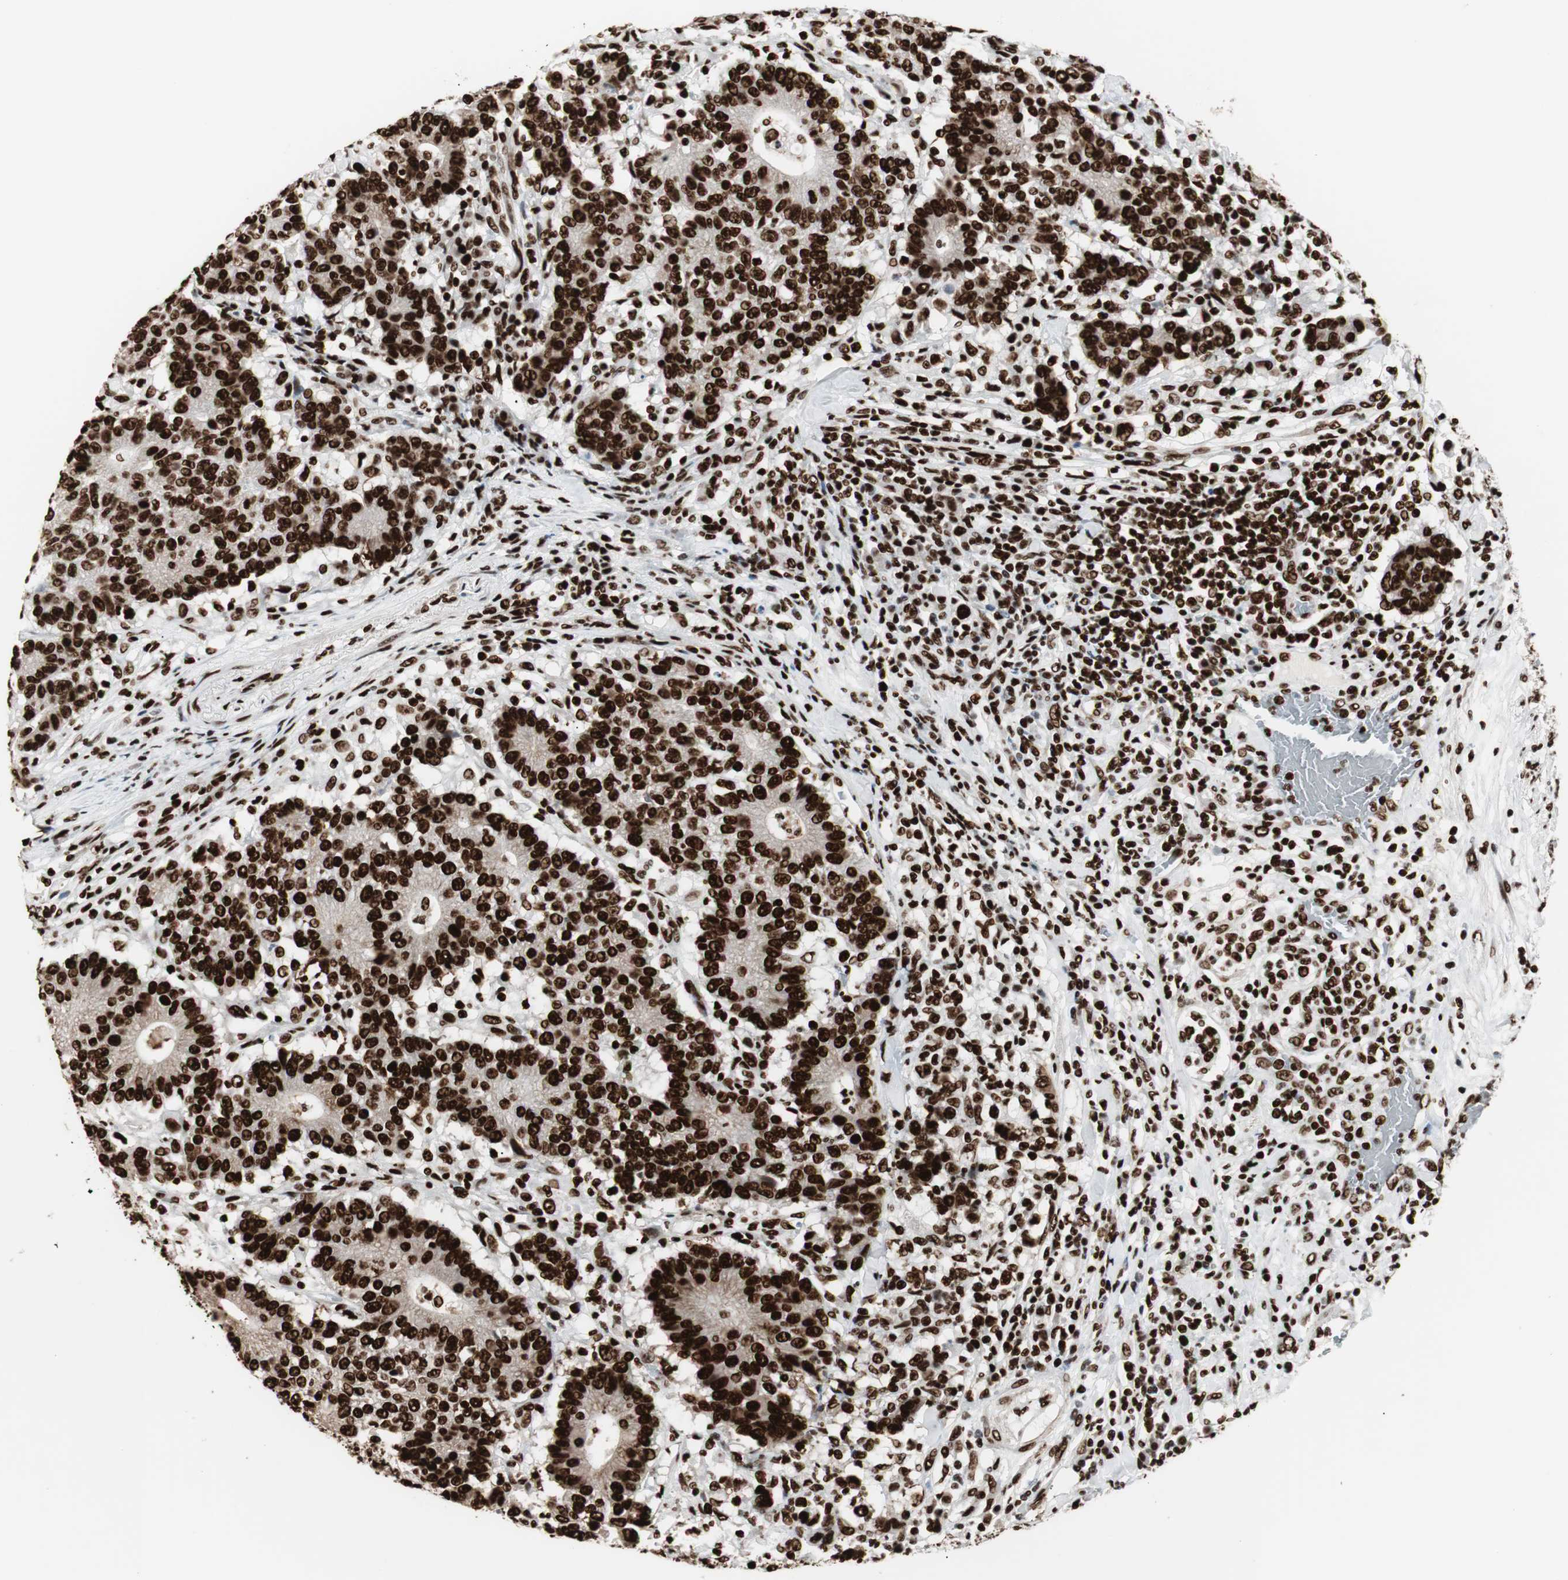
{"staining": {"intensity": "strong", "quantity": ">75%", "location": "nuclear"}, "tissue": "colorectal cancer", "cell_type": "Tumor cells", "image_type": "cancer", "snomed": [{"axis": "morphology", "description": "Normal tissue, NOS"}, {"axis": "morphology", "description": "Adenocarcinoma, NOS"}, {"axis": "topography", "description": "Colon"}], "caption": "The immunohistochemical stain shows strong nuclear staining in tumor cells of colorectal adenocarcinoma tissue.", "gene": "MTA2", "patient": {"sex": "female", "age": 75}}